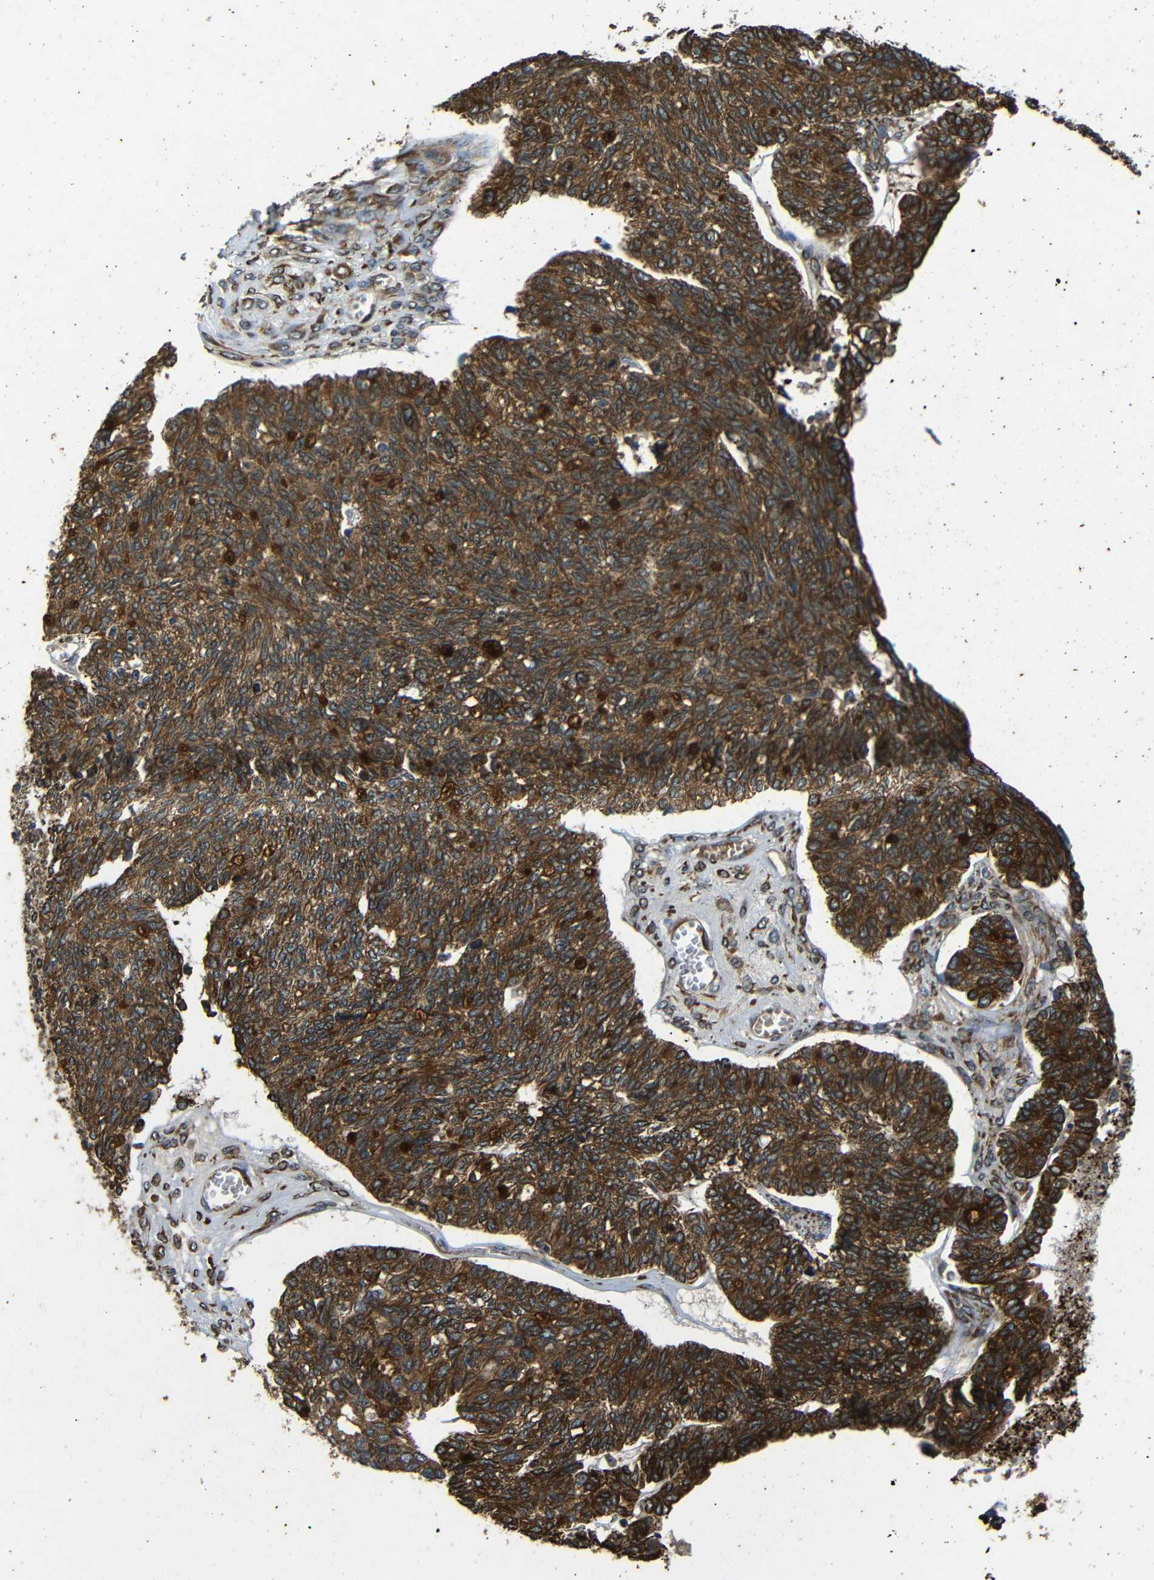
{"staining": {"intensity": "strong", "quantity": ">75%", "location": "cytoplasmic/membranous"}, "tissue": "ovarian cancer", "cell_type": "Tumor cells", "image_type": "cancer", "snomed": [{"axis": "morphology", "description": "Cystadenocarcinoma, serous, NOS"}, {"axis": "topography", "description": "Ovary"}], "caption": "Ovarian cancer tissue exhibits strong cytoplasmic/membranous positivity in approximately >75% of tumor cells, visualized by immunohistochemistry.", "gene": "TRPC1", "patient": {"sex": "female", "age": 79}}